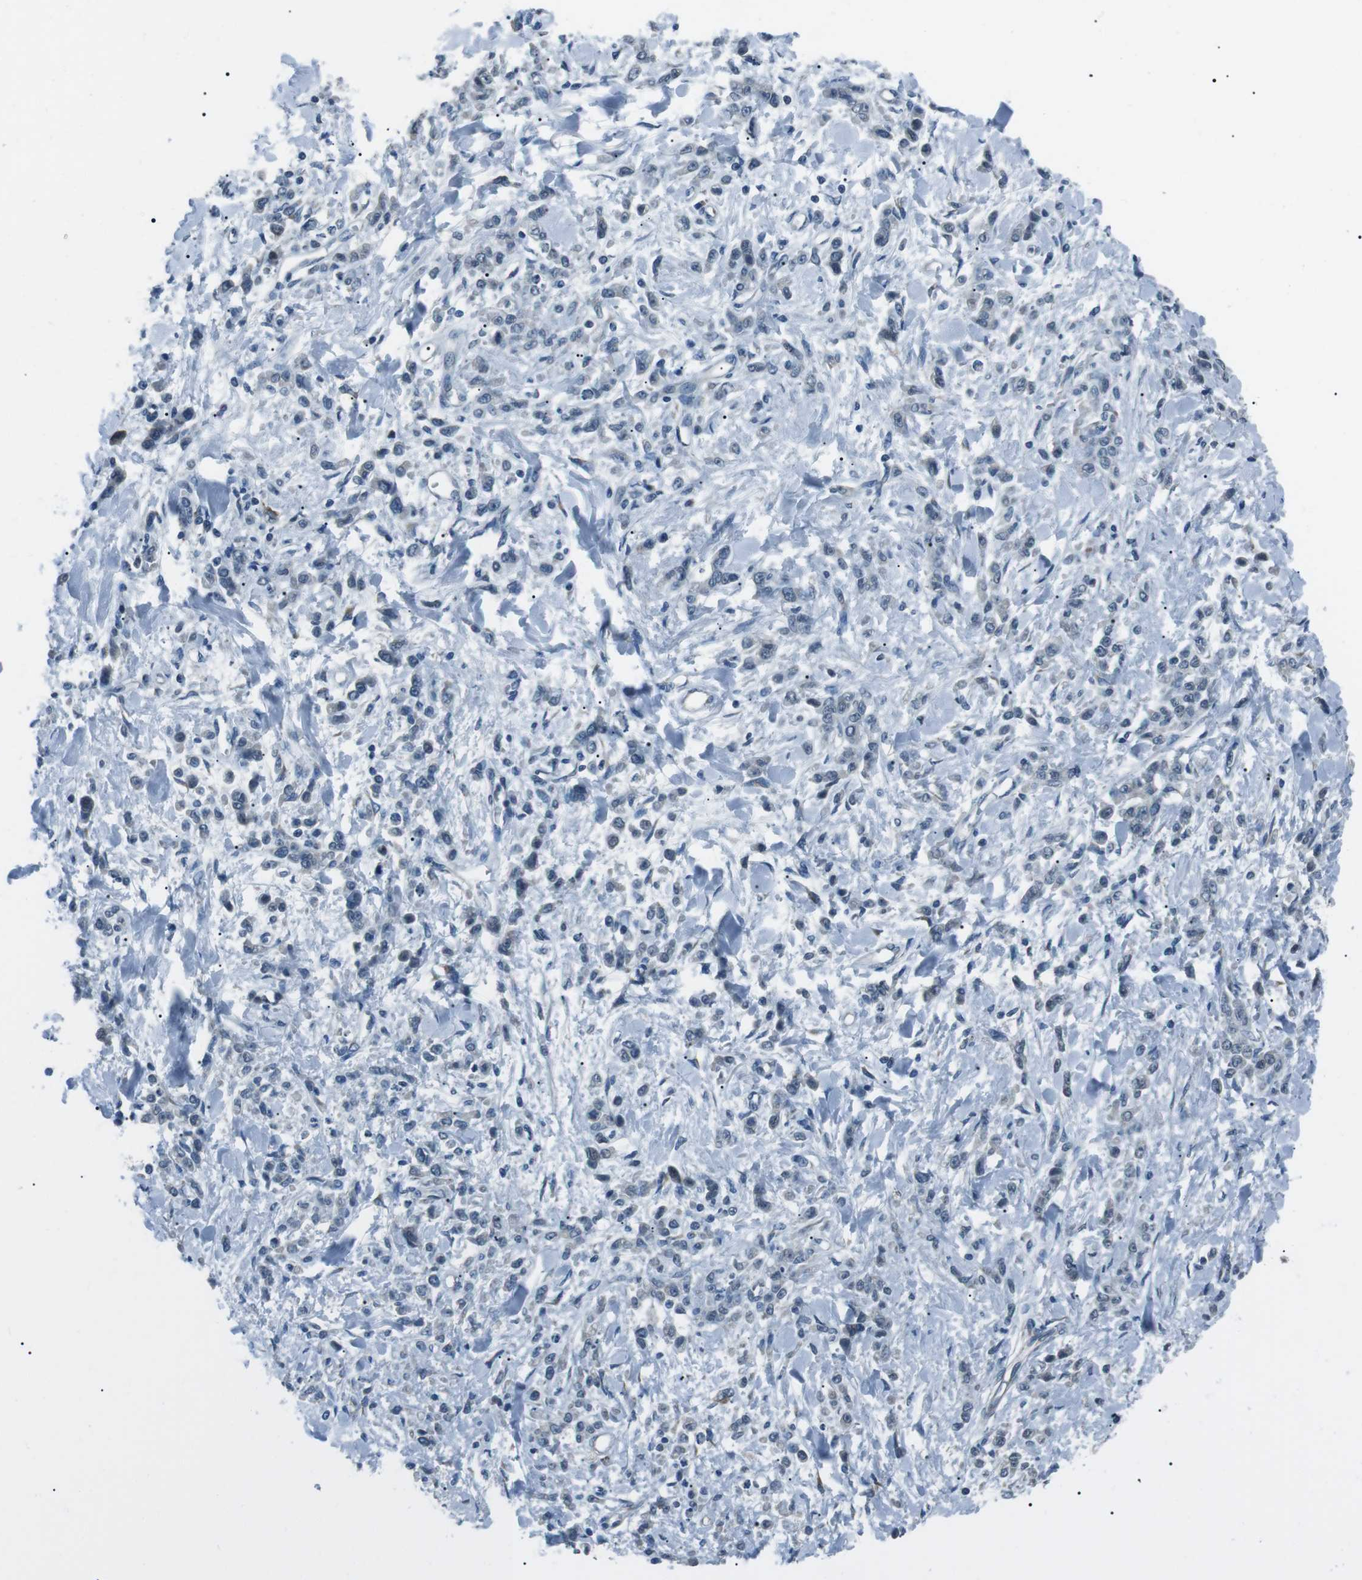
{"staining": {"intensity": "negative", "quantity": "none", "location": "none"}, "tissue": "stomach cancer", "cell_type": "Tumor cells", "image_type": "cancer", "snomed": [{"axis": "morphology", "description": "Normal tissue, NOS"}, {"axis": "morphology", "description": "Adenocarcinoma, NOS"}, {"axis": "topography", "description": "Stomach"}], "caption": "DAB (3,3'-diaminobenzidine) immunohistochemical staining of stomach cancer (adenocarcinoma) reveals no significant positivity in tumor cells.", "gene": "SERPINB2", "patient": {"sex": "male", "age": 82}}